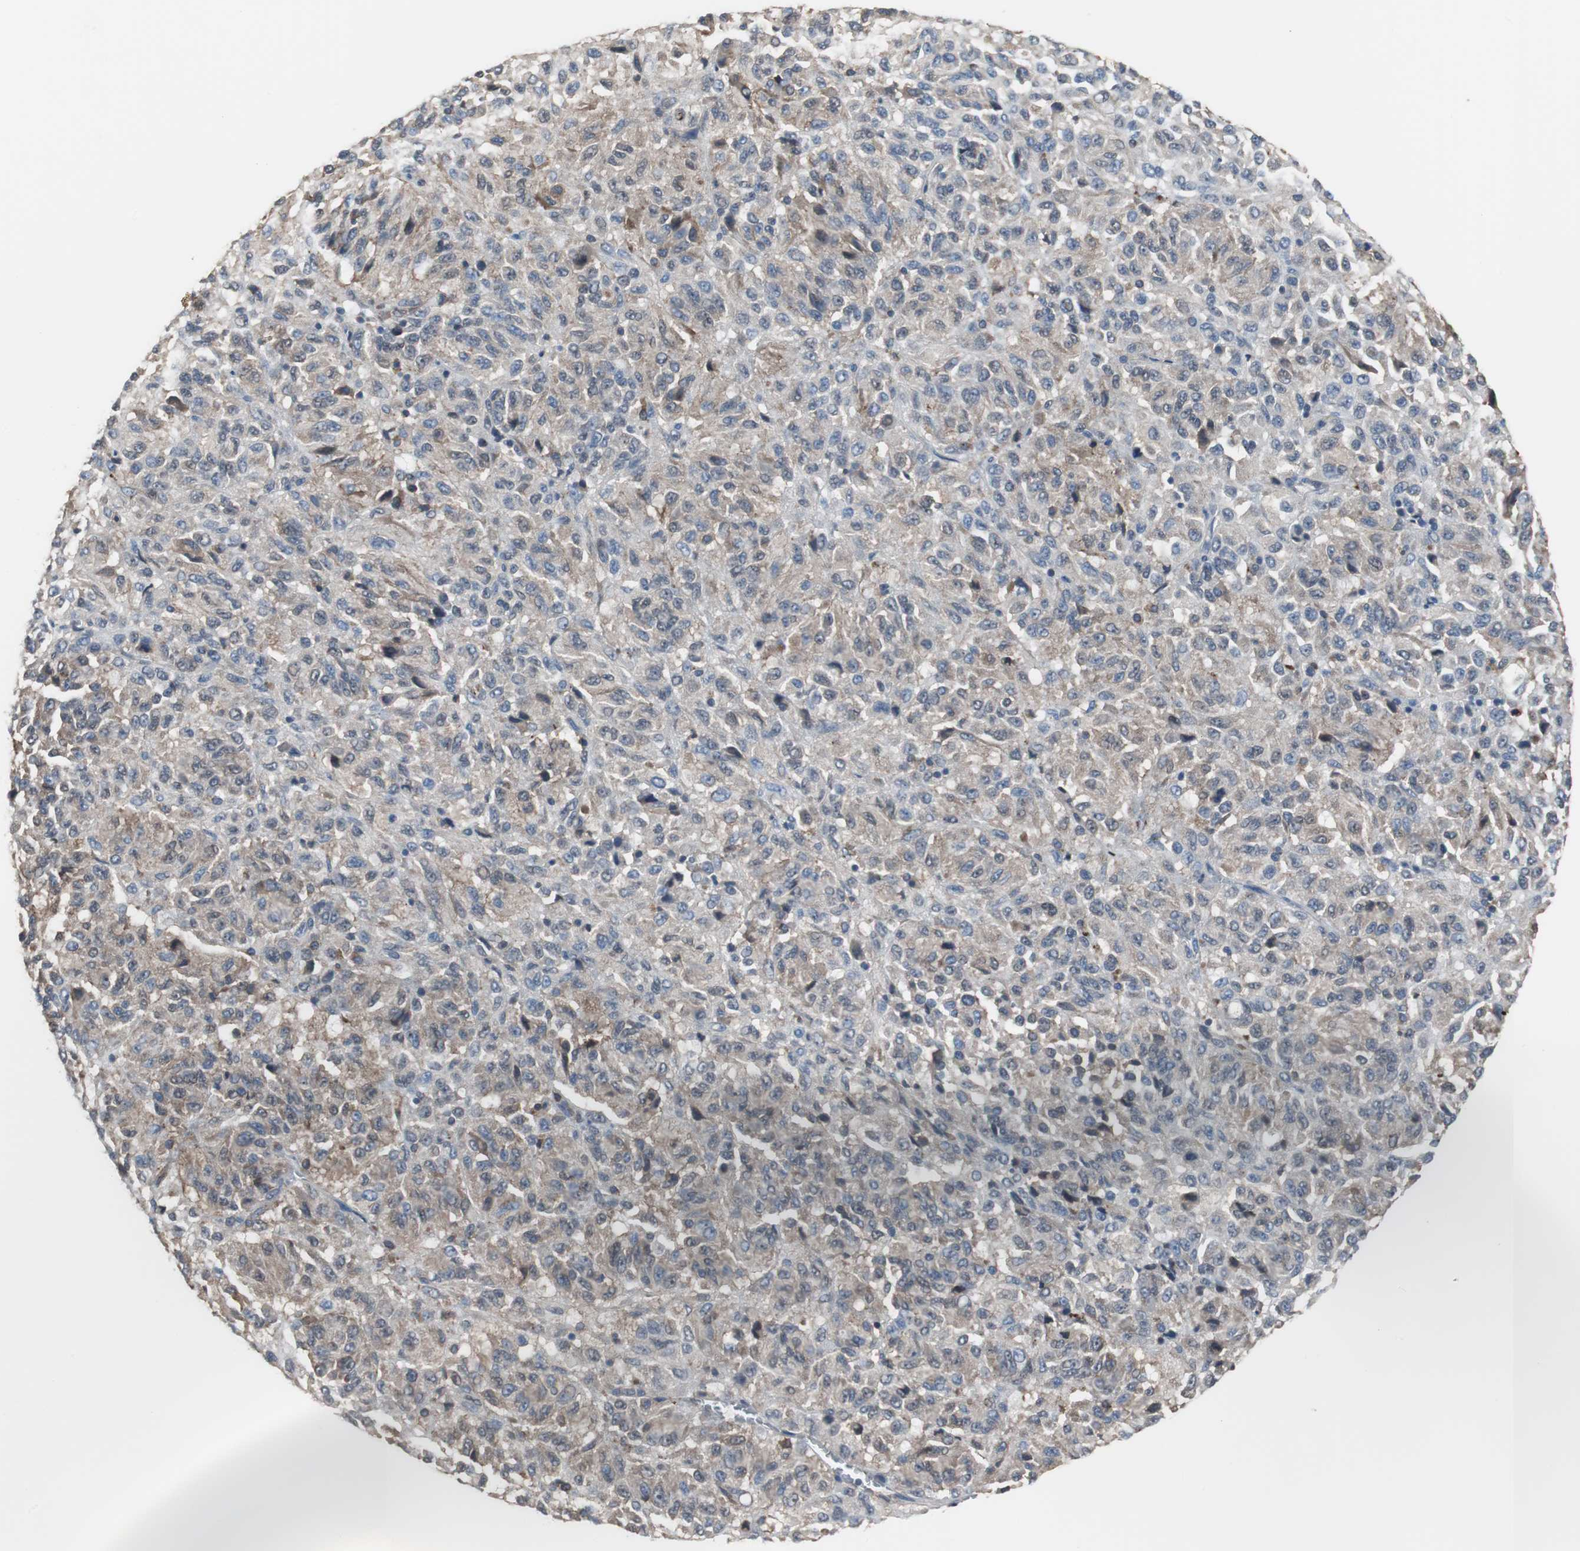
{"staining": {"intensity": "weak", "quantity": "<25%", "location": "cytoplasmic/membranous"}, "tissue": "melanoma", "cell_type": "Tumor cells", "image_type": "cancer", "snomed": [{"axis": "morphology", "description": "Malignant melanoma, Metastatic site"}, {"axis": "topography", "description": "Lung"}], "caption": "The micrograph exhibits no significant positivity in tumor cells of melanoma.", "gene": "ANXA4", "patient": {"sex": "male", "age": 64}}